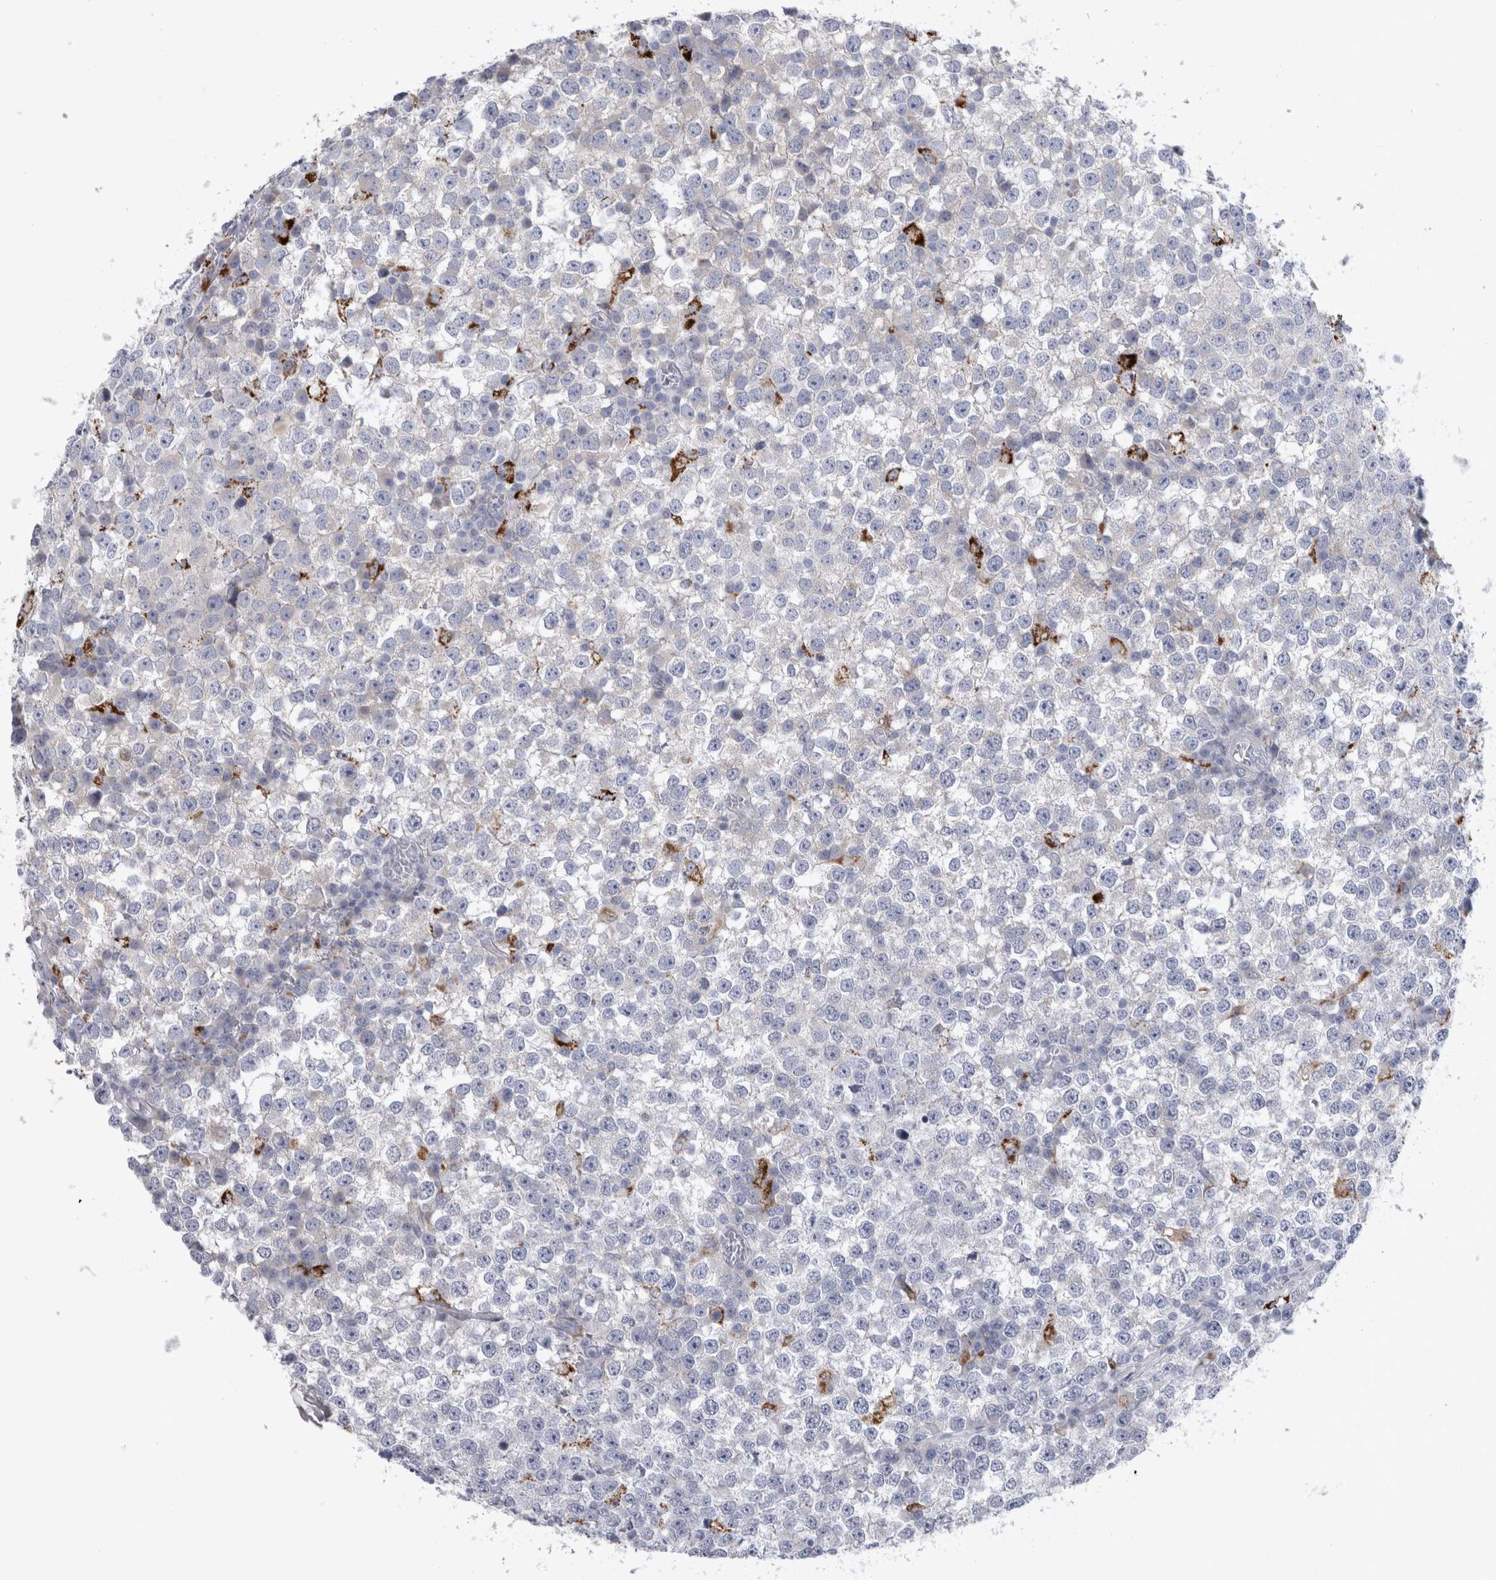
{"staining": {"intensity": "strong", "quantity": "<25%", "location": "cytoplasmic/membranous"}, "tissue": "testis cancer", "cell_type": "Tumor cells", "image_type": "cancer", "snomed": [{"axis": "morphology", "description": "Seminoma, NOS"}, {"axis": "topography", "description": "Testis"}], "caption": "DAB immunohistochemical staining of human seminoma (testis) displays strong cytoplasmic/membranous protein expression in approximately <25% of tumor cells. Nuclei are stained in blue.", "gene": "GATM", "patient": {"sex": "male", "age": 65}}